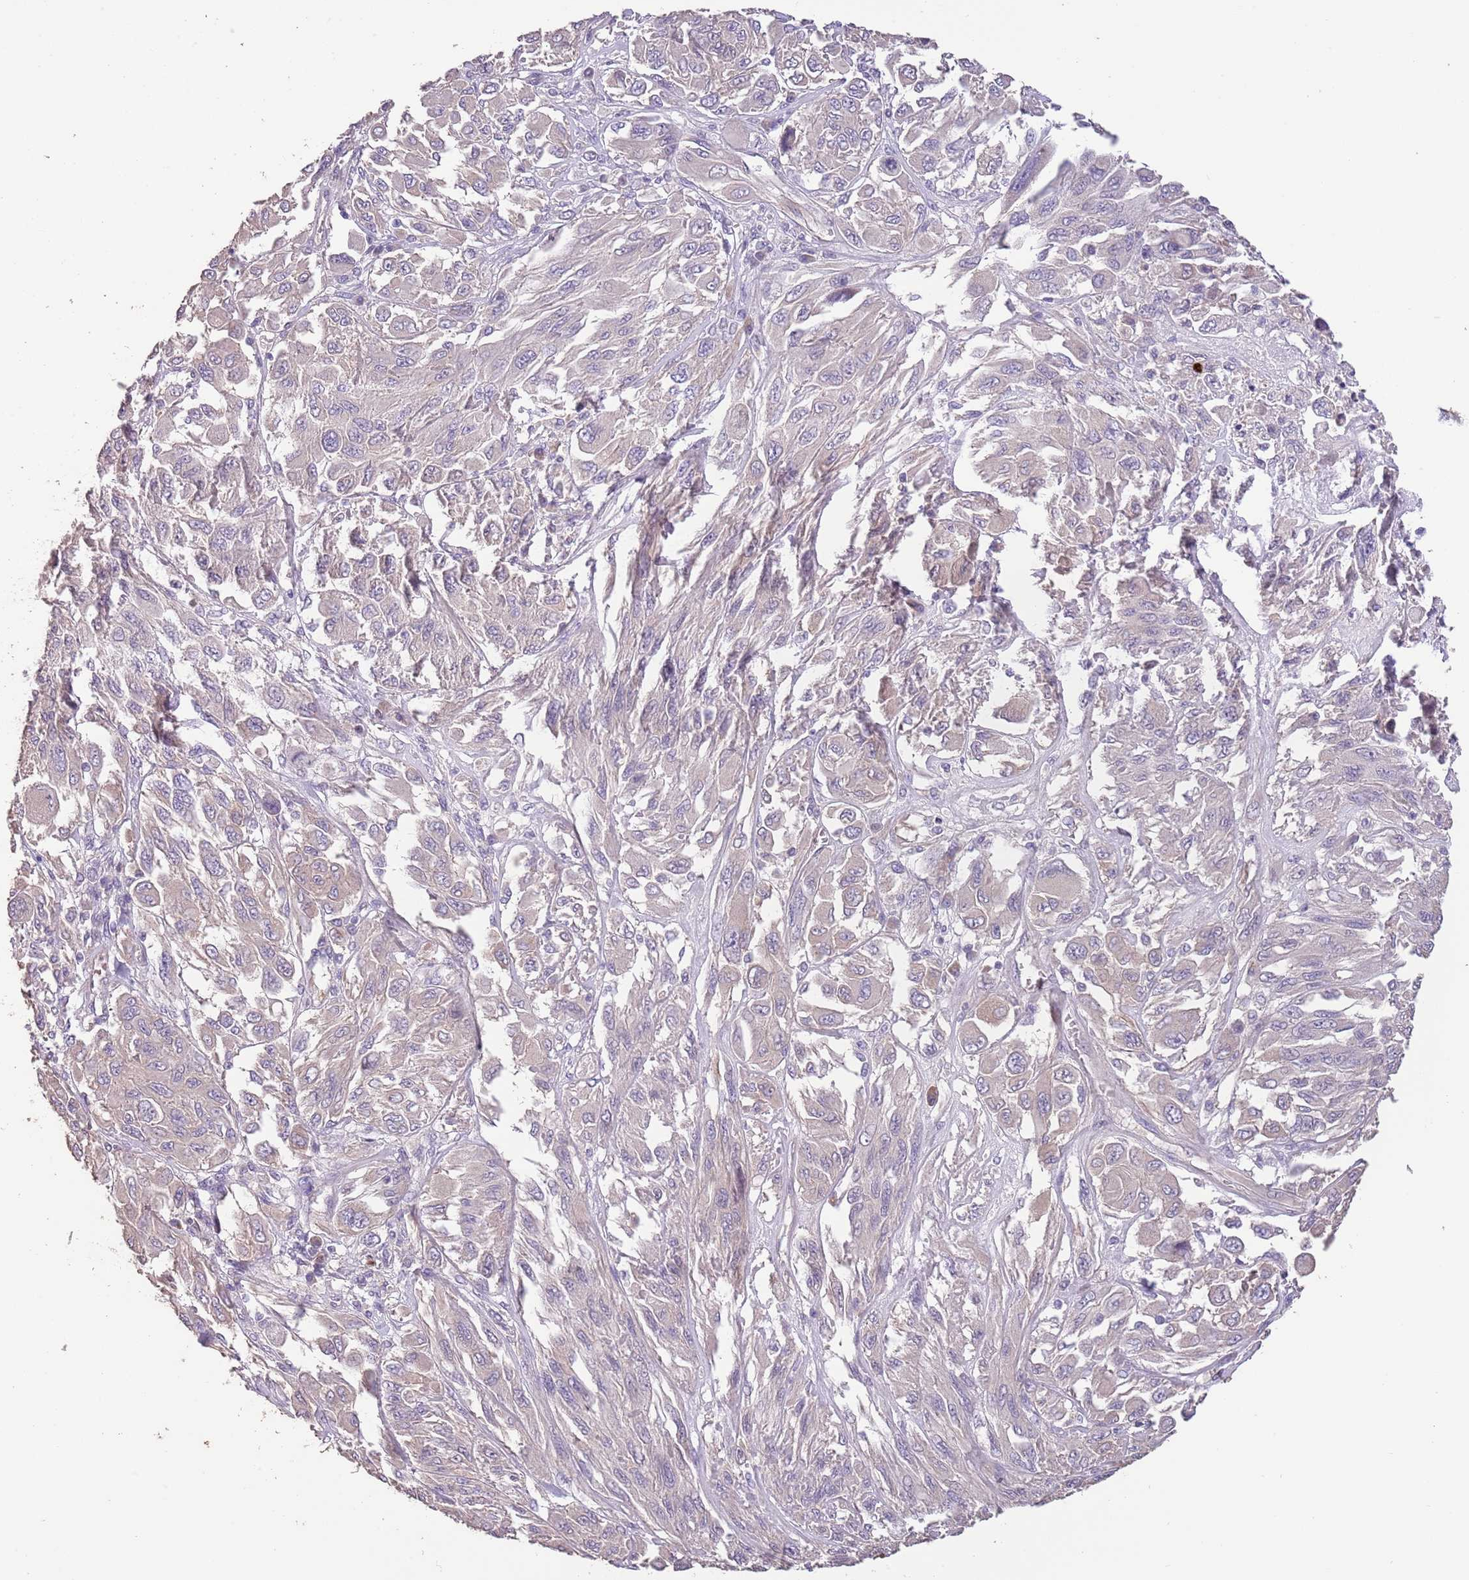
{"staining": {"intensity": "negative", "quantity": "none", "location": "none"}, "tissue": "melanoma", "cell_type": "Tumor cells", "image_type": "cancer", "snomed": [{"axis": "morphology", "description": "Malignant melanoma, NOS"}, {"axis": "topography", "description": "Skin"}], "caption": "Immunohistochemistry photomicrograph of neoplastic tissue: human malignant melanoma stained with DAB shows no significant protein staining in tumor cells.", "gene": "ZNF658", "patient": {"sex": "female", "age": 91}}